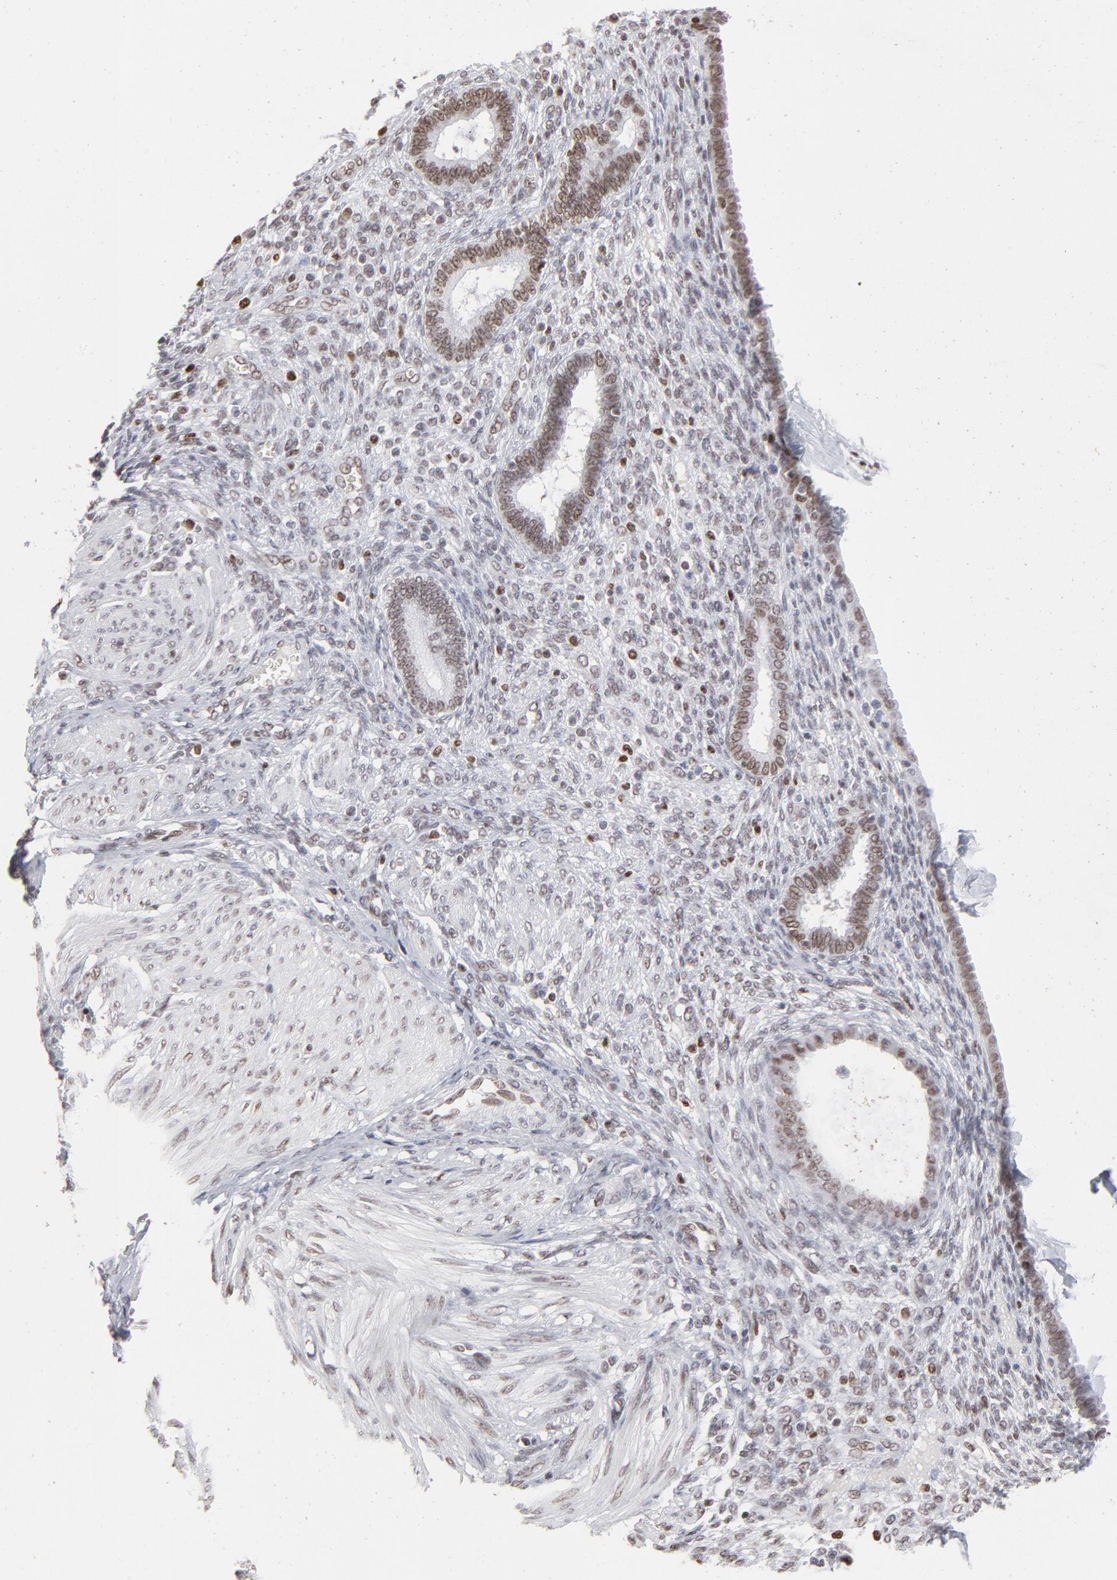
{"staining": {"intensity": "moderate", "quantity": "25%-75%", "location": "nuclear"}, "tissue": "endometrium", "cell_type": "Cells in endometrial stroma", "image_type": "normal", "snomed": [{"axis": "morphology", "description": "Normal tissue, NOS"}, {"axis": "topography", "description": "Endometrium"}], "caption": "Immunohistochemical staining of normal human endometrium shows medium levels of moderate nuclear staining in approximately 25%-75% of cells in endometrial stroma.", "gene": "PARP1", "patient": {"sex": "female", "age": 72}}